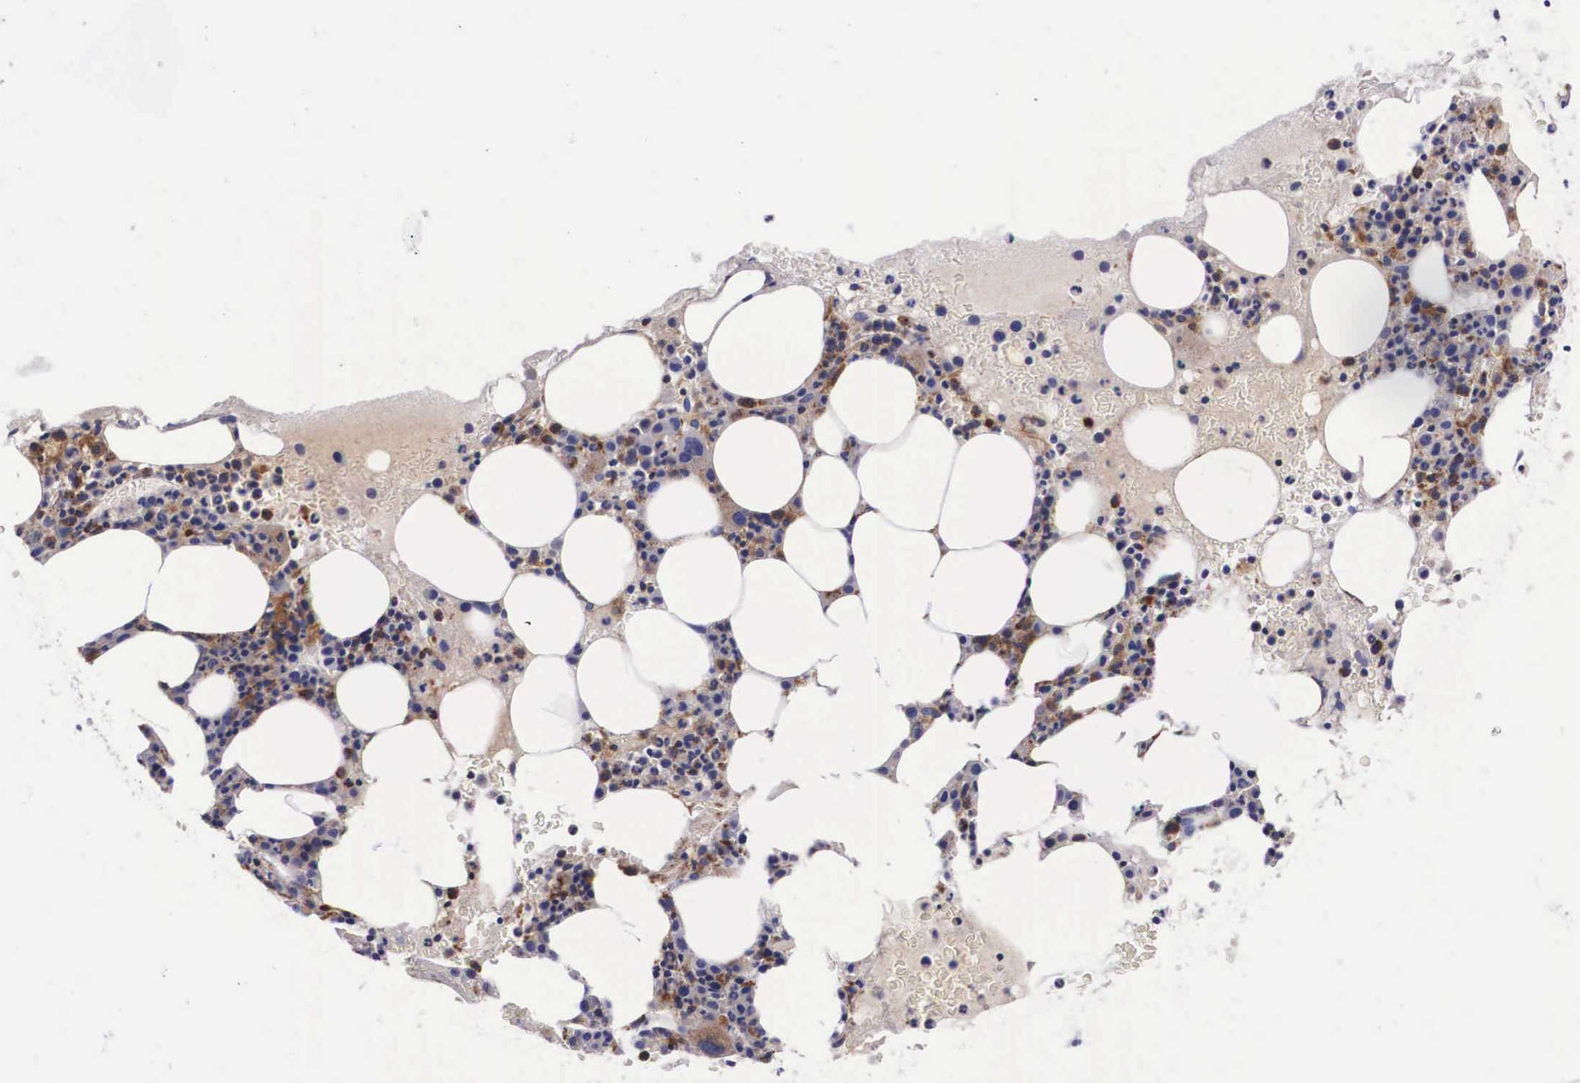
{"staining": {"intensity": "moderate", "quantity": "25%-75%", "location": "cytoplasmic/membranous"}, "tissue": "bone marrow", "cell_type": "Hematopoietic cells", "image_type": "normal", "snomed": [{"axis": "morphology", "description": "Normal tissue, NOS"}, {"axis": "topography", "description": "Bone marrow"}], "caption": "Bone marrow stained with a protein marker reveals moderate staining in hematopoietic cells.", "gene": "NAGA", "patient": {"sex": "female", "age": 88}}